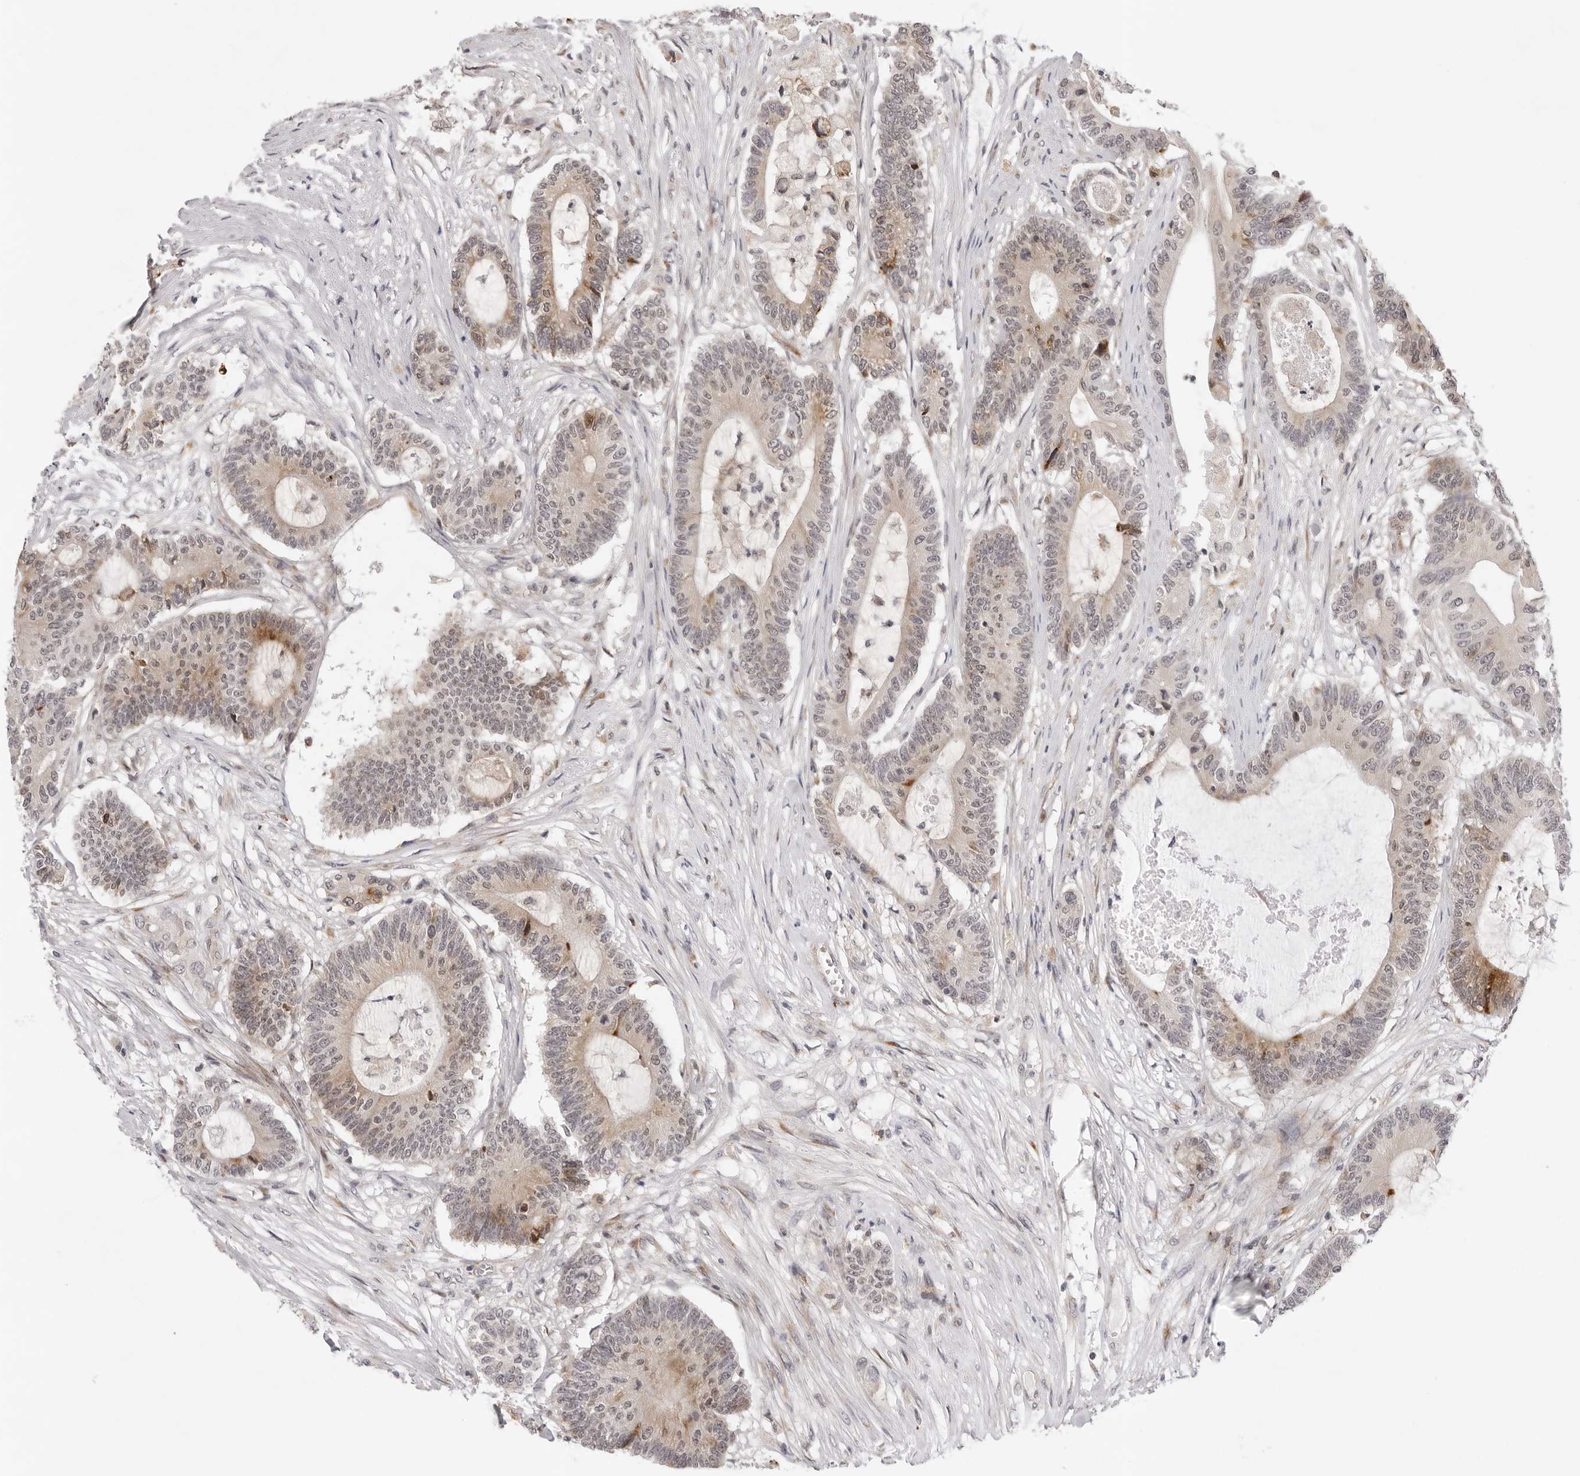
{"staining": {"intensity": "moderate", "quantity": "<25%", "location": "cytoplasmic/membranous"}, "tissue": "colorectal cancer", "cell_type": "Tumor cells", "image_type": "cancer", "snomed": [{"axis": "morphology", "description": "Adenocarcinoma, NOS"}, {"axis": "topography", "description": "Colon"}], "caption": "Colorectal cancer (adenocarcinoma) stained with immunohistochemistry (IHC) demonstrates moderate cytoplasmic/membranous positivity in about <25% of tumor cells.", "gene": "IL17RA", "patient": {"sex": "female", "age": 84}}